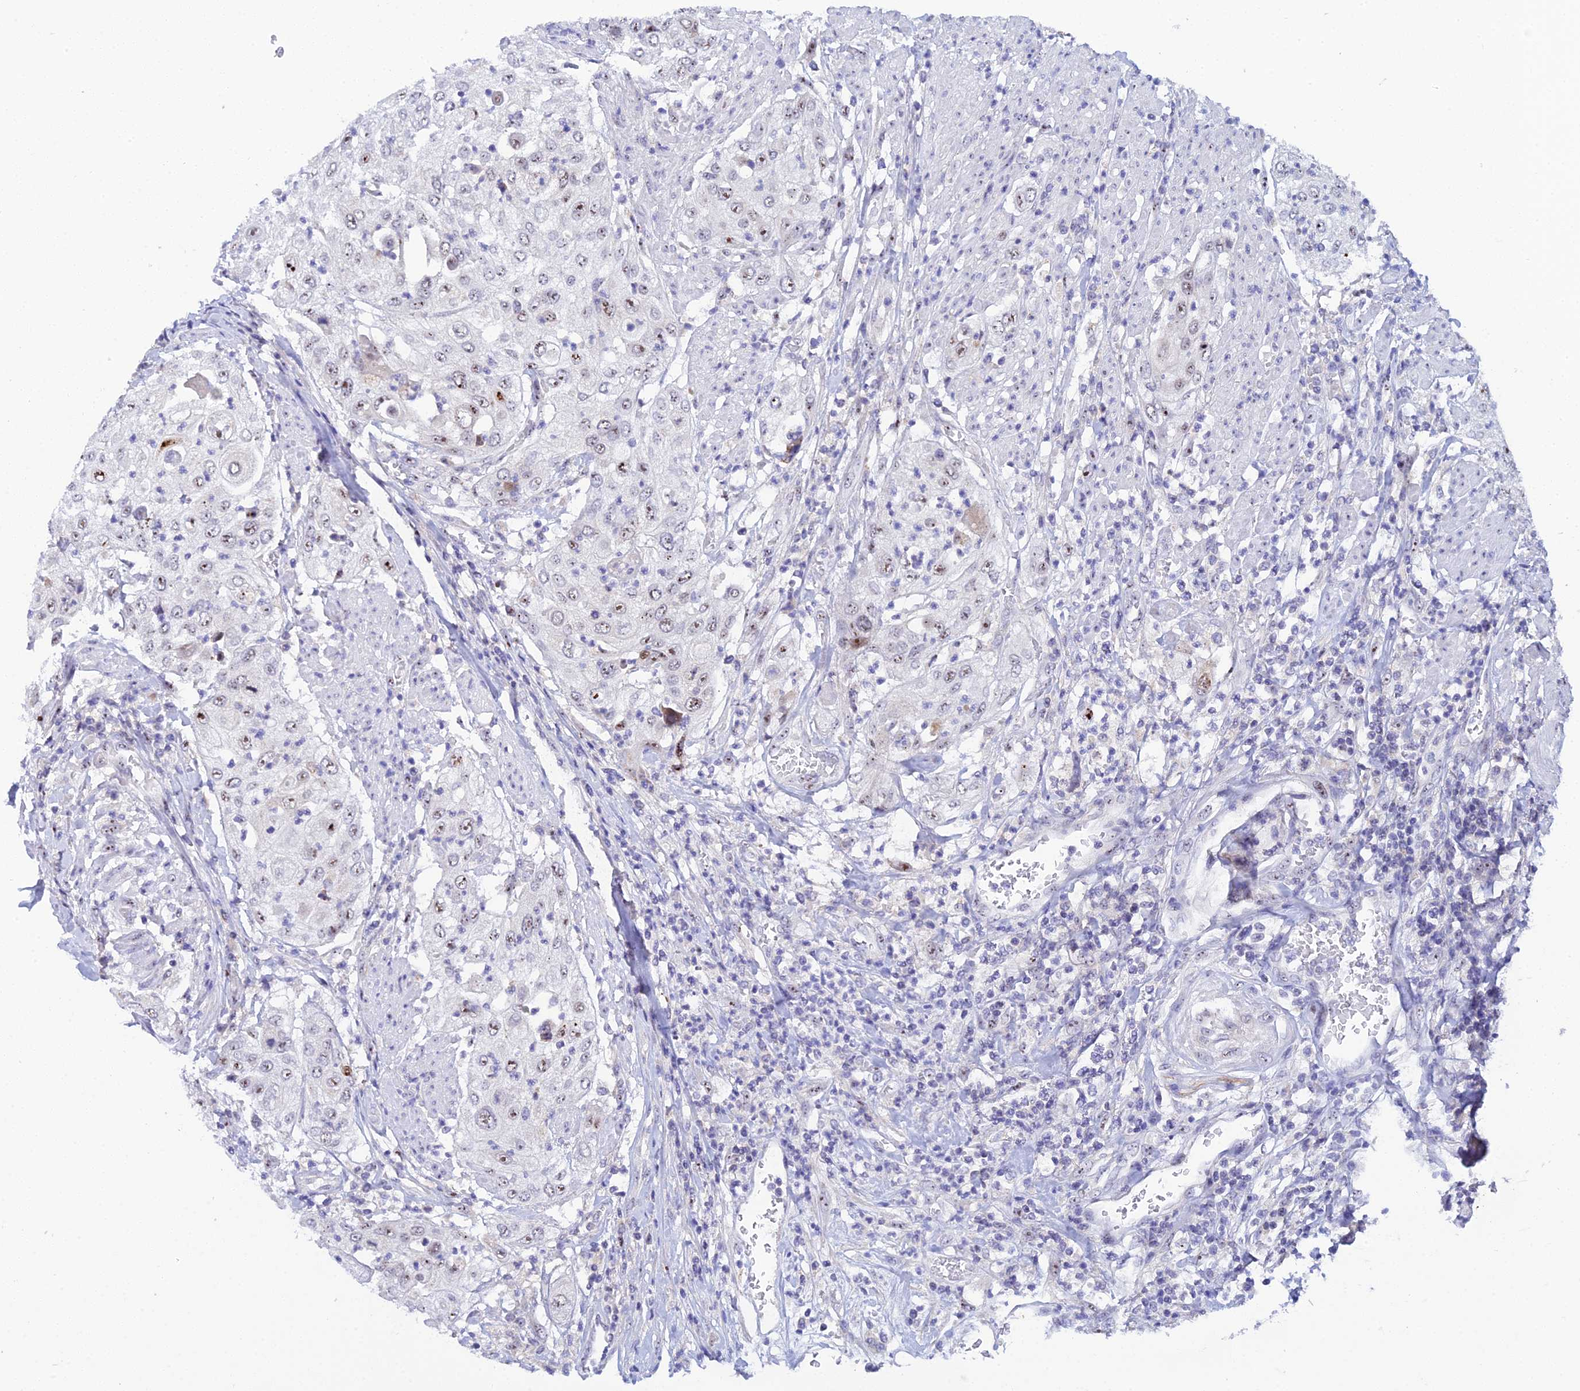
{"staining": {"intensity": "moderate", "quantity": "<25%", "location": "nuclear"}, "tissue": "urothelial cancer", "cell_type": "Tumor cells", "image_type": "cancer", "snomed": [{"axis": "morphology", "description": "Urothelial carcinoma, High grade"}, {"axis": "topography", "description": "Urinary bladder"}], "caption": "Urothelial cancer stained for a protein reveals moderate nuclear positivity in tumor cells.", "gene": "PLPP4", "patient": {"sex": "female", "age": 79}}